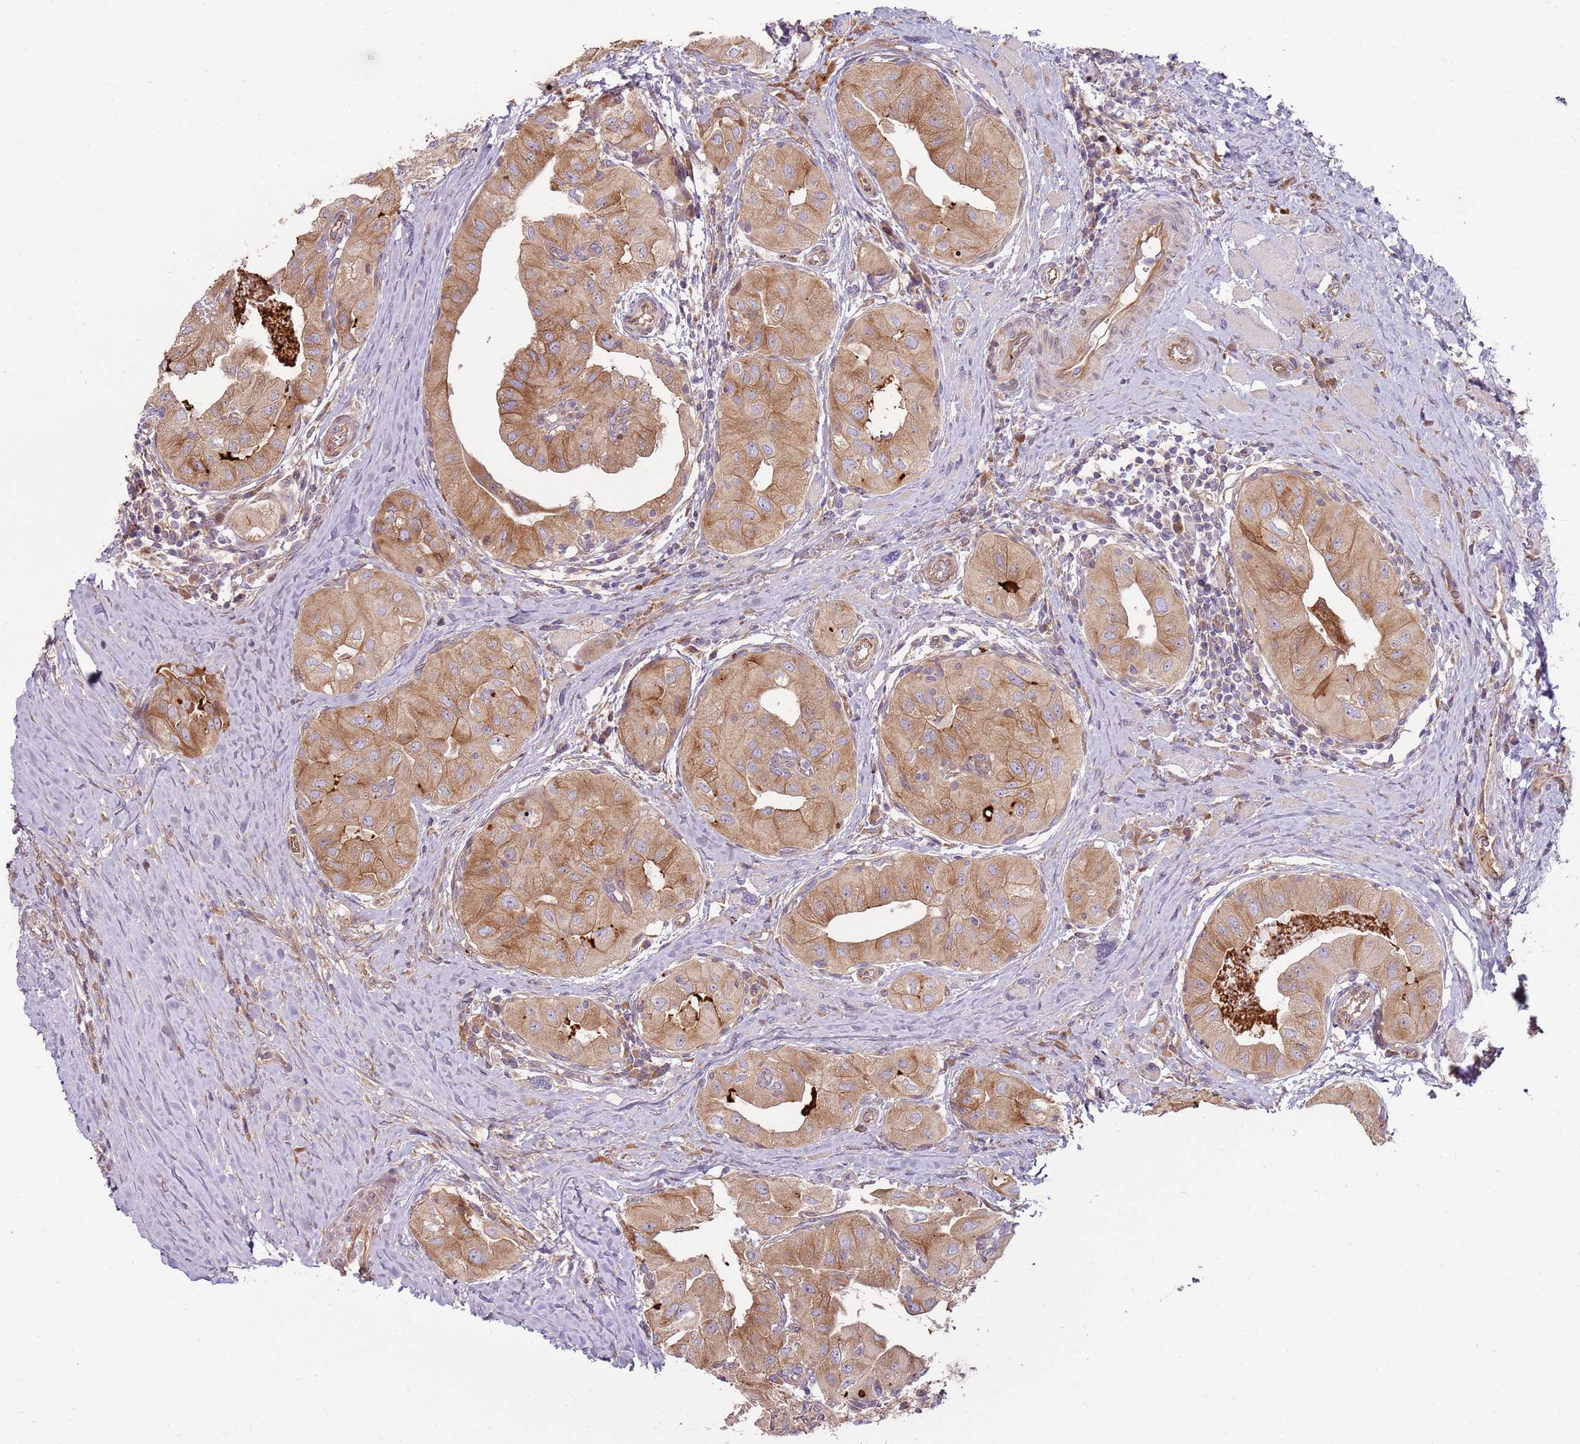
{"staining": {"intensity": "moderate", "quantity": ">75%", "location": "cytoplasmic/membranous"}, "tissue": "thyroid cancer", "cell_type": "Tumor cells", "image_type": "cancer", "snomed": [{"axis": "morphology", "description": "Papillary adenocarcinoma, NOS"}, {"axis": "topography", "description": "Thyroid gland"}], "caption": "Immunohistochemical staining of human papillary adenocarcinoma (thyroid) shows medium levels of moderate cytoplasmic/membranous staining in about >75% of tumor cells.", "gene": "EMC1", "patient": {"sex": "female", "age": 59}}